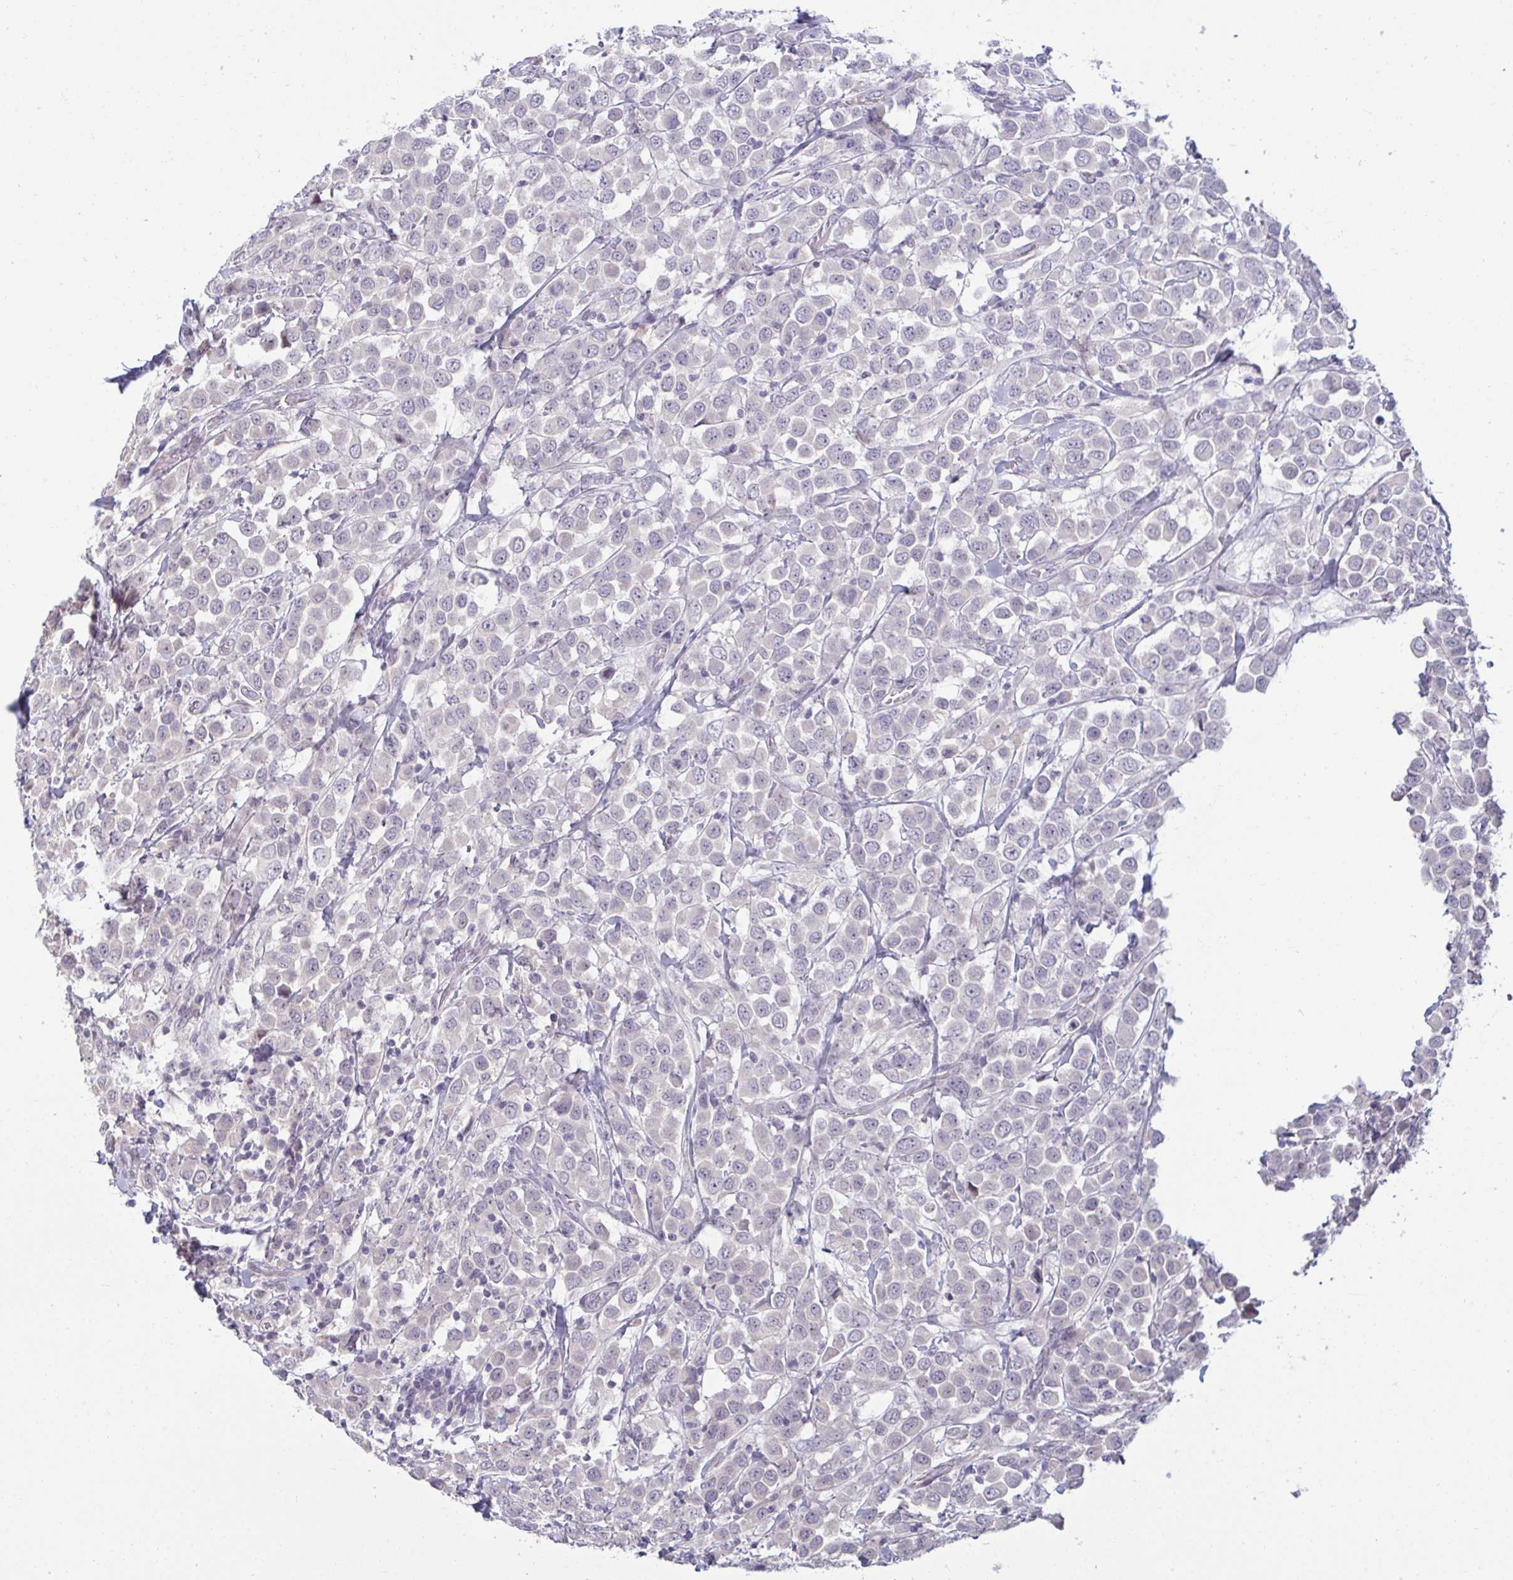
{"staining": {"intensity": "negative", "quantity": "none", "location": "none"}, "tissue": "breast cancer", "cell_type": "Tumor cells", "image_type": "cancer", "snomed": [{"axis": "morphology", "description": "Duct carcinoma"}, {"axis": "topography", "description": "Breast"}], "caption": "The photomicrograph shows no significant expression in tumor cells of invasive ductal carcinoma (breast).", "gene": "RNASEH1", "patient": {"sex": "female", "age": 61}}